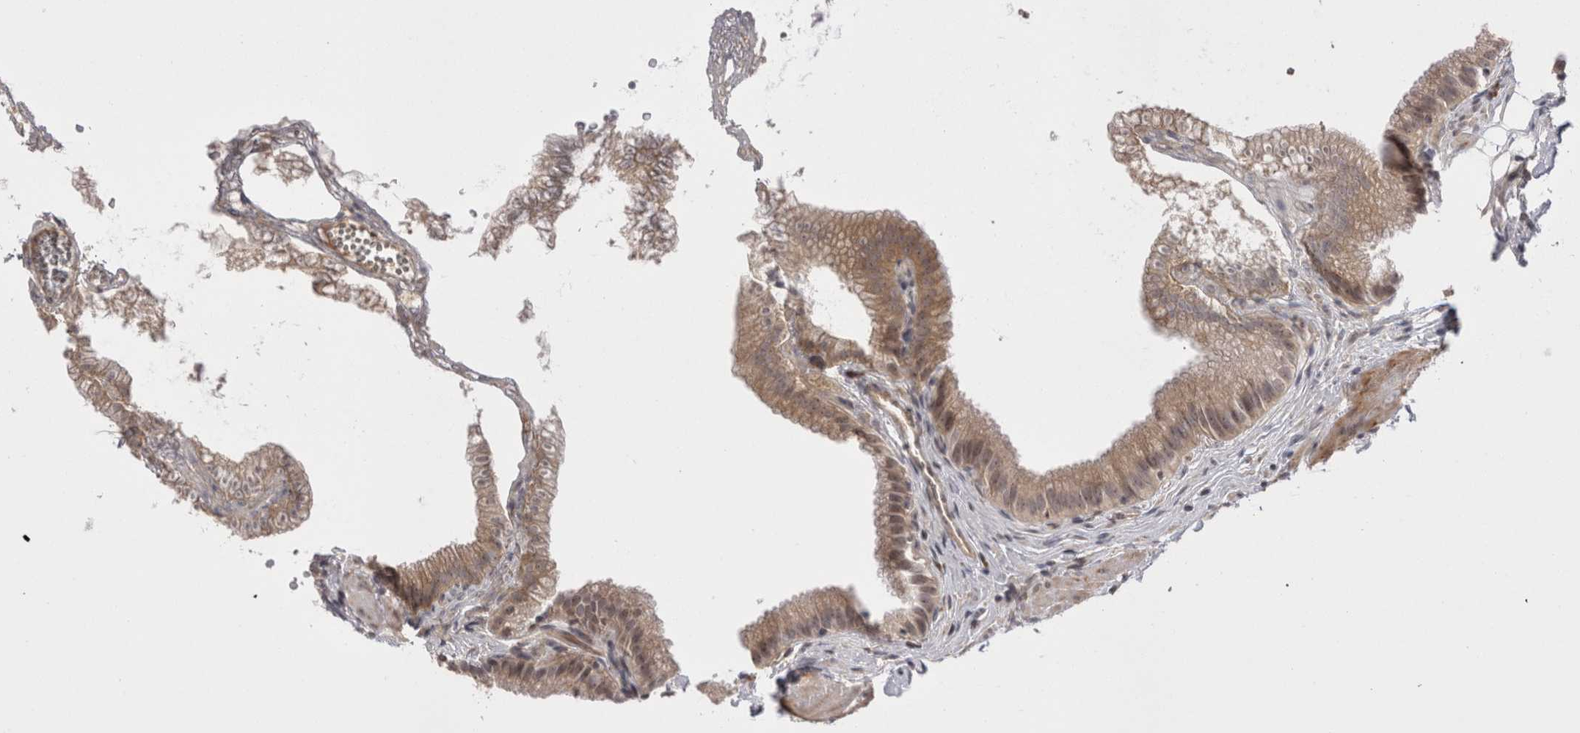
{"staining": {"intensity": "moderate", "quantity": ">75%", "location": "cytoplasmic/membranous,nuclear"}, "tissue": "gallbladder", "cell_type": "Glandular cells", "image_type": "normal", "snomed": [{"axis": "morphology", "description": "Normal tissue, NOS"}, {"axis": "topography", "description": "Gallbladder"}], "caption": "Protein analysis of normal gallbladder exhibits moderate cytoplasmic/membranous,nuclear staining in about >75% of glandular cells.", "gene": "EXOSC4", "patient": {"sex": "male", "age": 38}}